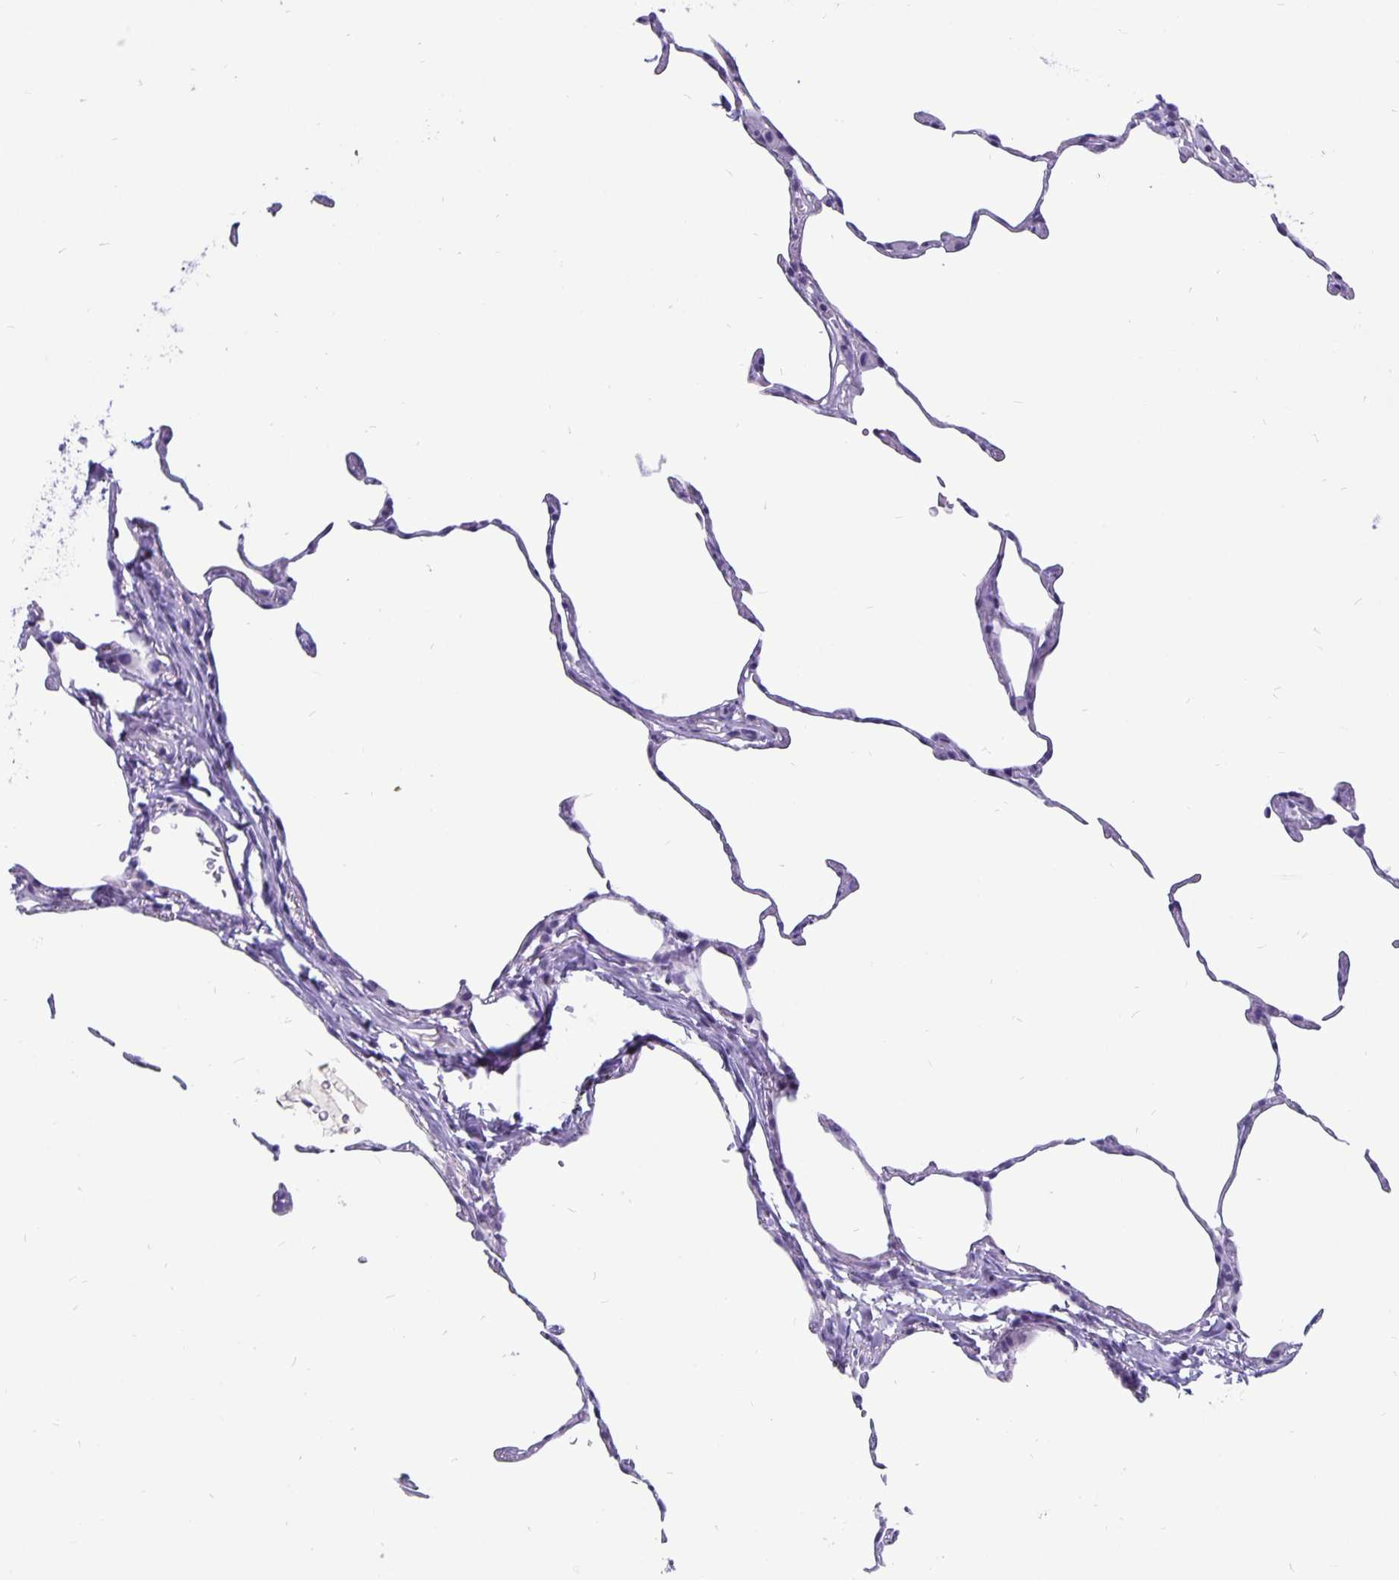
{"staining": {"intensity": "negative", "quantity": "none", "location": "none"}, "tissue": "lung", "cell_type": "Alveolar cells", "image_type": "normal", "snomed": [{"axis": "morphology", "description": "Normal tissue, NOS"}, {"axis": "topography", "description": "Lung"}], "caption": "Immunohistochemistry photomicrograph of normal human lung stained for a protein (brown), which shows no positivity in alveolar cells. (DAB immunohistochemistry visualized using brightfield microscopy, high magnification).", "gene": "ODF3B", "patient": {"sex": "female", "age": 57}}